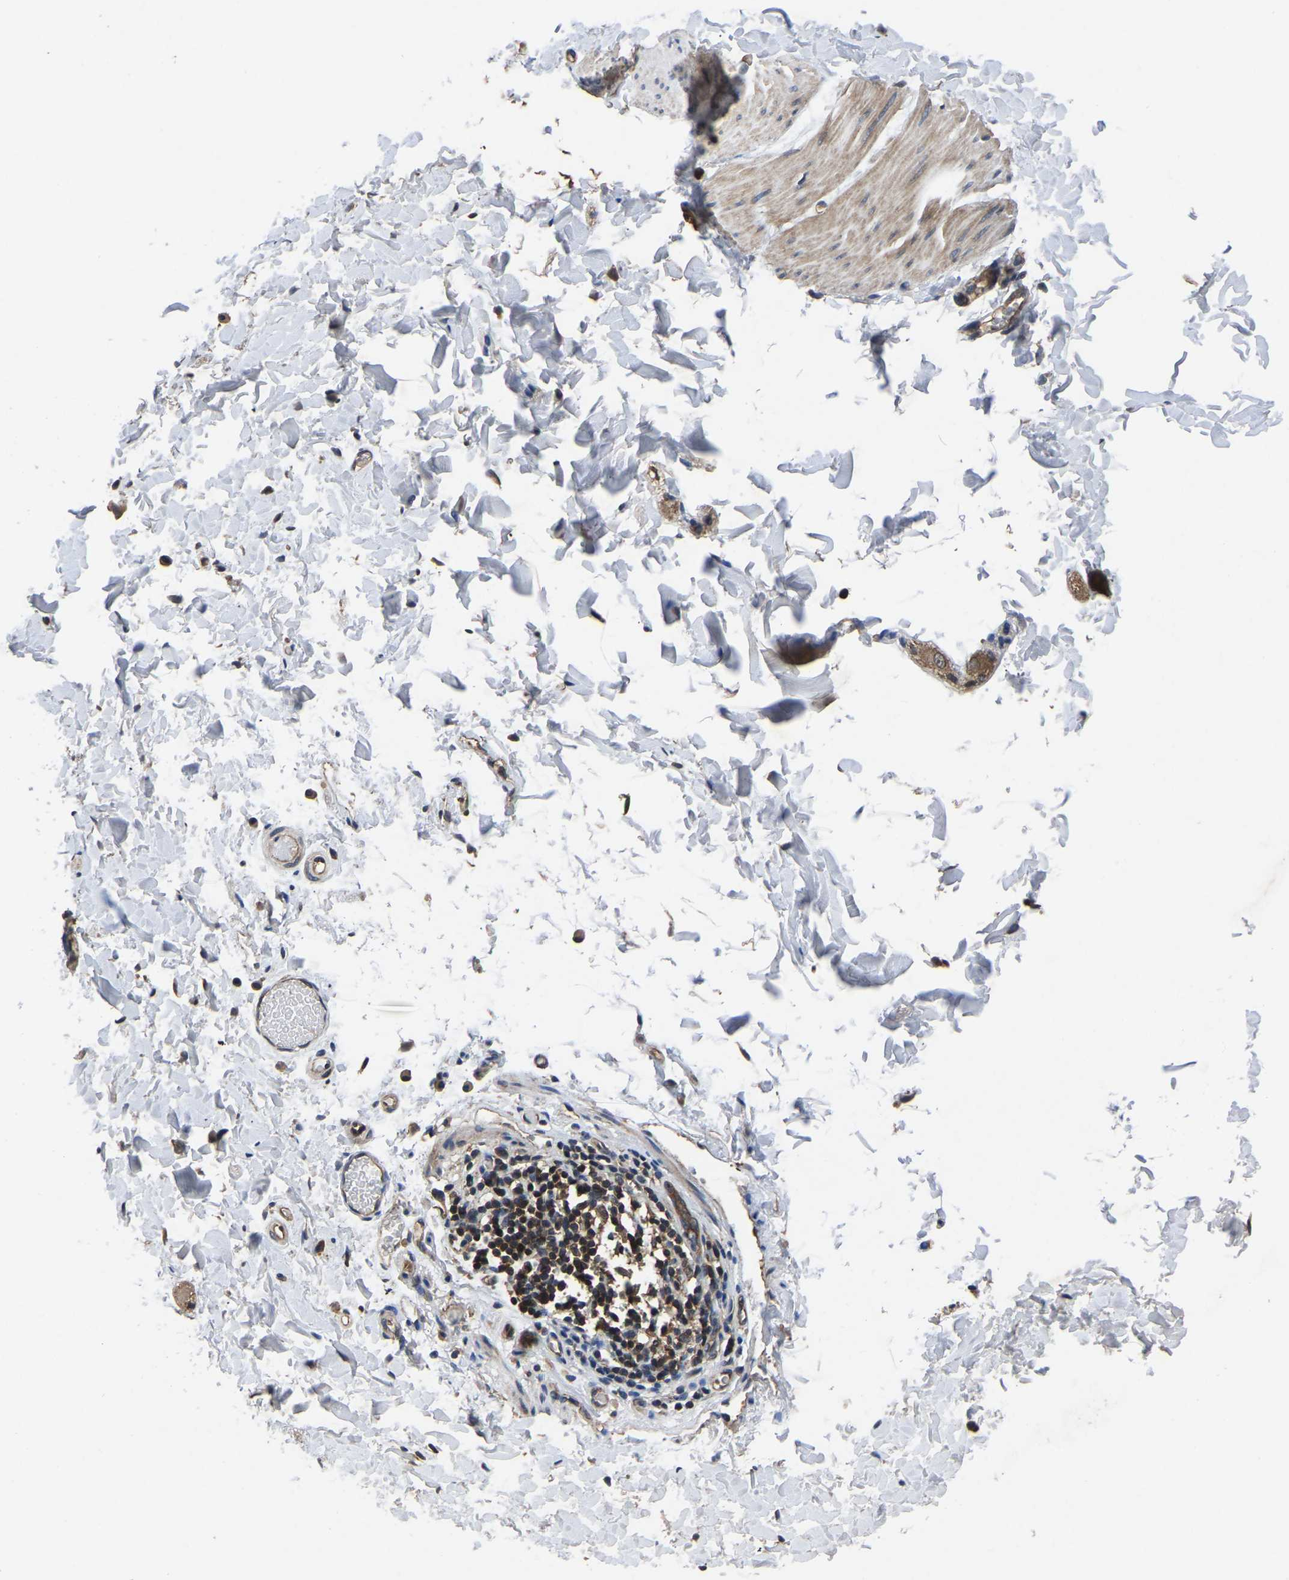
{"staining": {"intensity": "weak", "quantity": "25%-75%", "location": "cytoplasmic/membranous"}, "tissue": "smooth muscle", "cell_type": "Smooth muscle cells", "image_type": "normal", "snomed": [{"axis": "morphology", "description": "Normal tissue, NOS"}, {"axis": "topography", "description": "Smooth muscle"}, {"axis": "topography", "description": "Colon"}], "caption": "Smooth muscle cells demonstrate weak cytoplasmic/membranous expression in approximately 25%-75% of cells in unremarkable smooth muscle. (Stains: DAB (3,3'-diaminobenzidine) in brown, nuclei in blue, Microscopy: brightfield microscopy at high magnification).", "gene": "FGD5", "patient": {"sex": "male", "age": 67}}